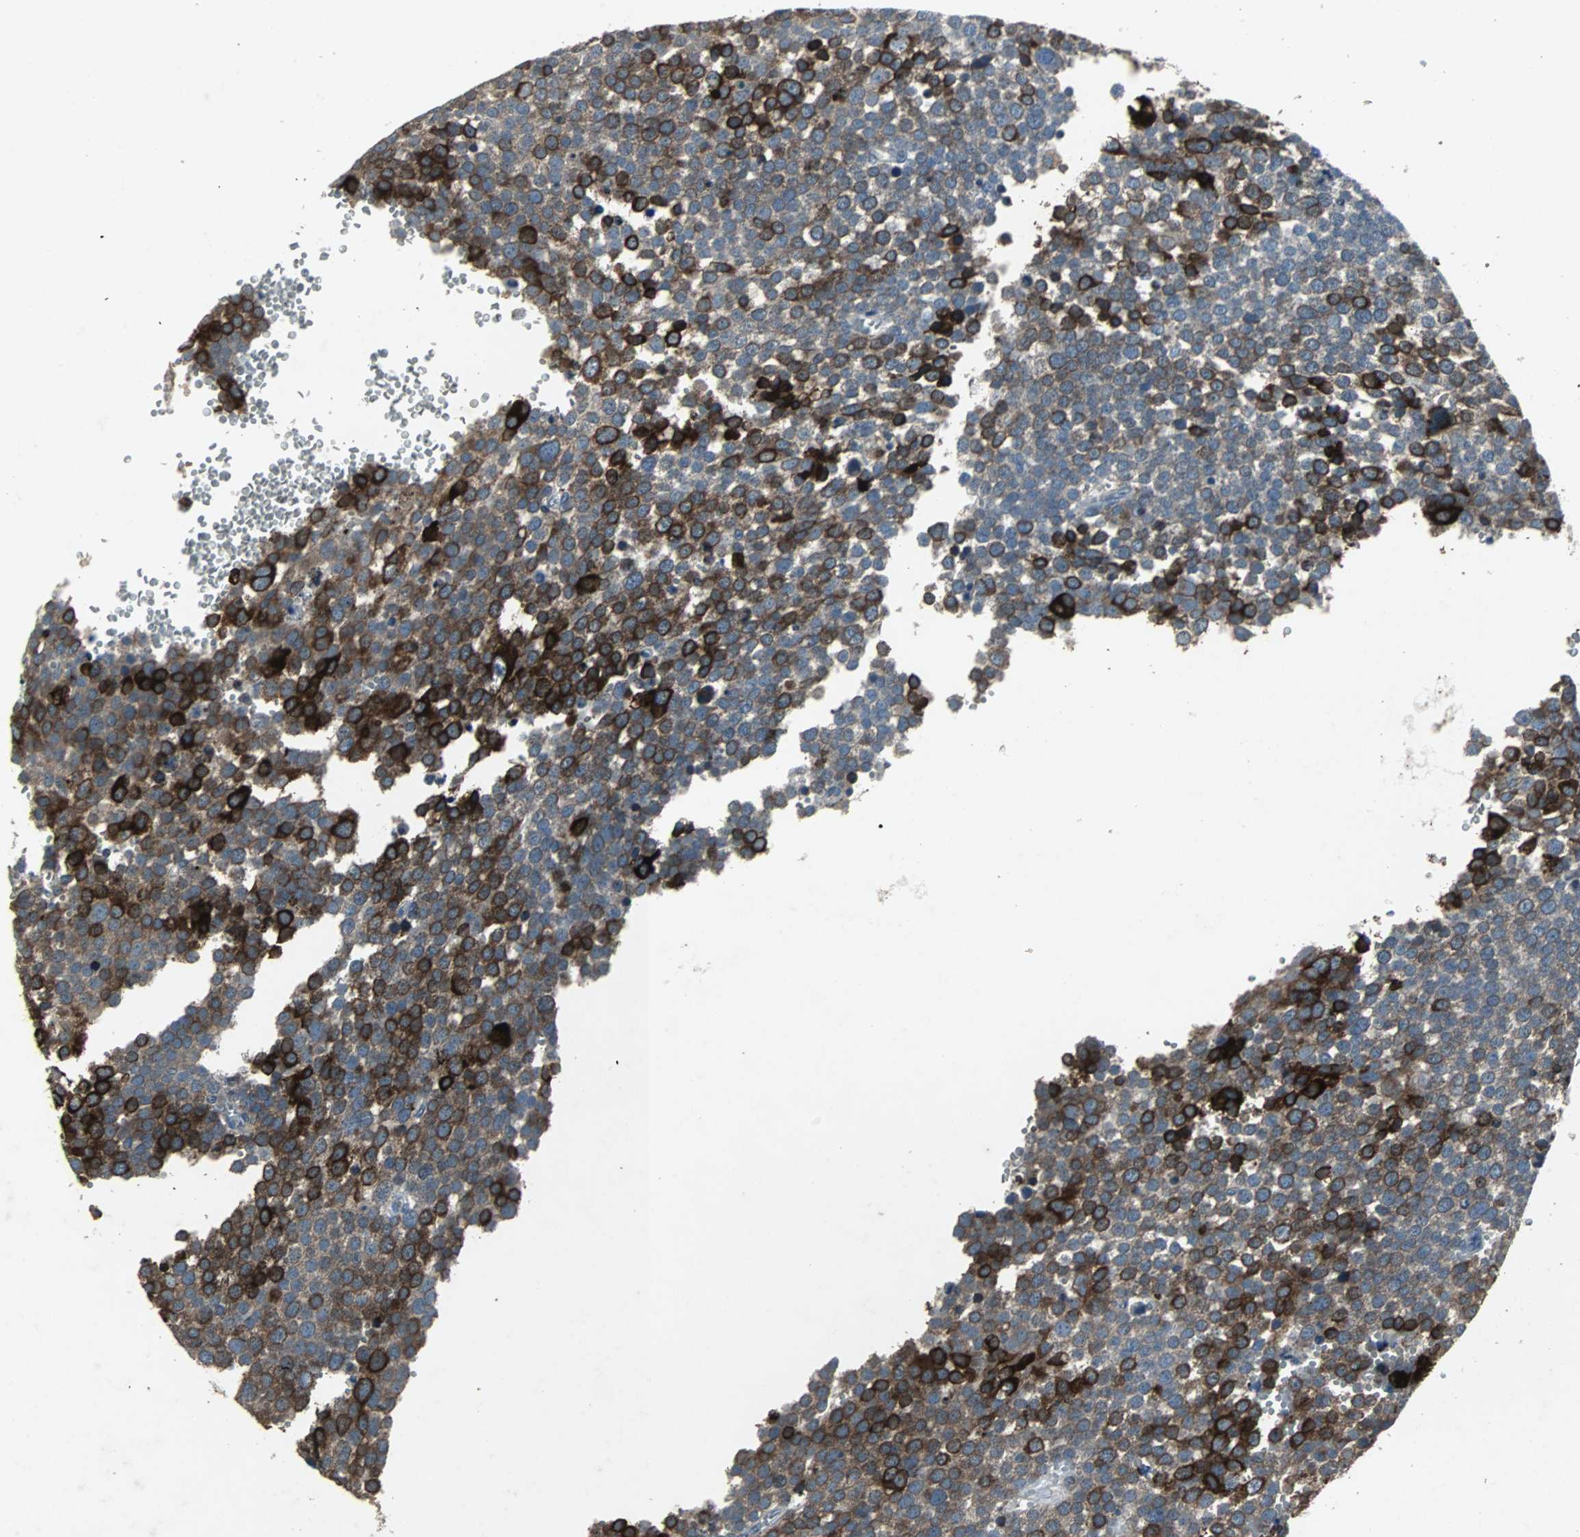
{"staining": {"intensity": "strong", "quantity": "25%-75%", "location": "cytoplasmic/membranous"}, "tissue": "testis cancer", "cell_type": "Tumor cells", "image_type": "cancer", "snomed": [{"axis": "morphology", "description": "Seminoma, NOS"}, {"axis": "topography", "description": "Testis"}], "caption": "Tumor cells show high levels of strong cytoplasmic/membranous positivity in approximately 25%-75% of cells in testis seminoma.", "gene": "SOS1", "patient": {"sex": "male", "age": 71}}